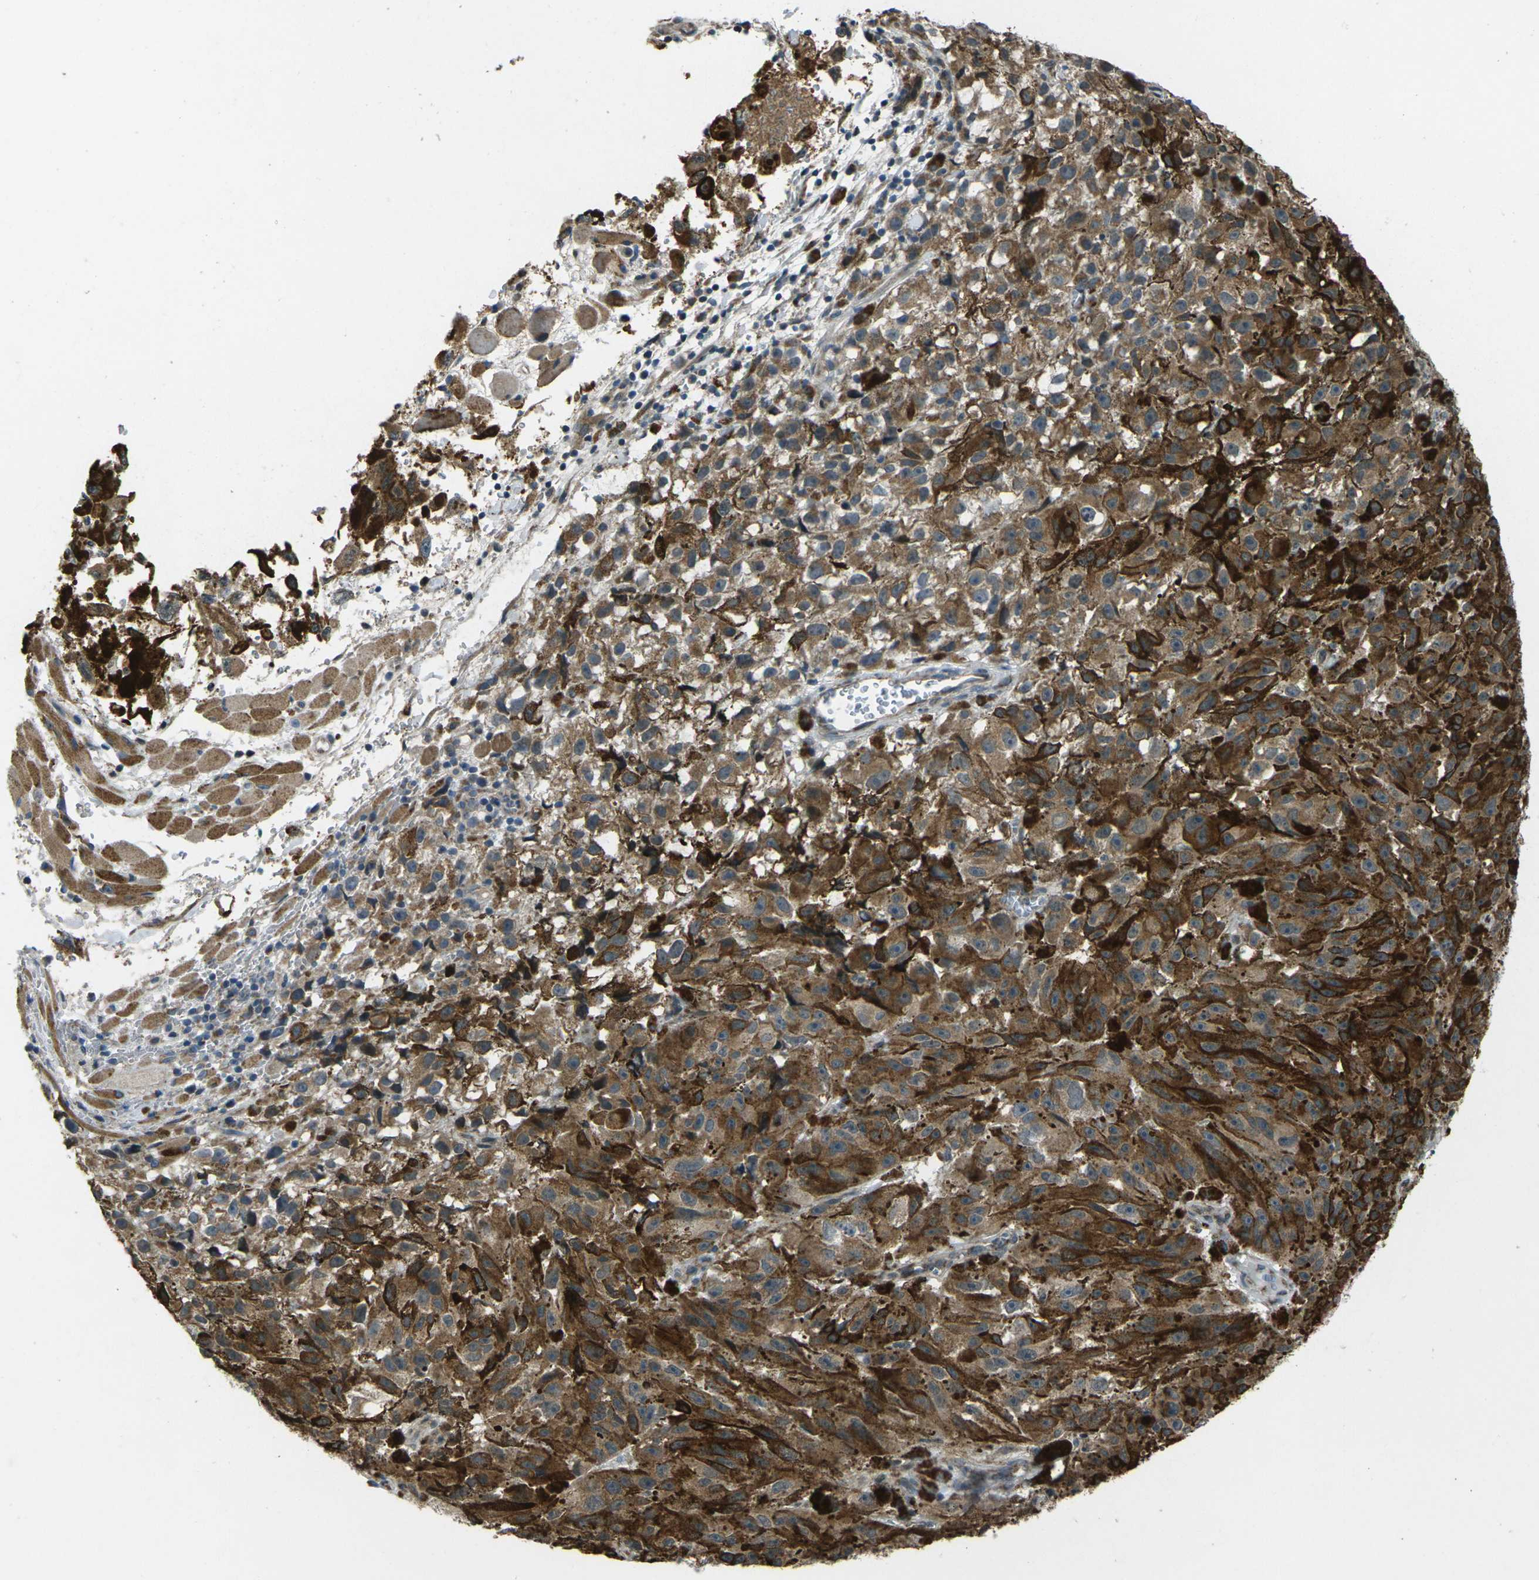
{"staining": {"intensity": "strong", "quantity": ">75%", "location": "cytoplasmic/membranous"}, "tissue": "melanoma", "cell_type": "Tumor cells", "image_type": "cancer", "snomed": [{"axis": "morphology", "description": "Malignant melanoma, NOS"}, {"axis": "topography", "description": "Skin"}], "caption": "There is high levels of strong cytoplasmic/membranous positivity in tumor cells of malignant melanoma, as demonstrated by immunohistochemical staining (brown color).", "gene": "TMEM120B", "patient": {"sex": "female", "age": 104}}